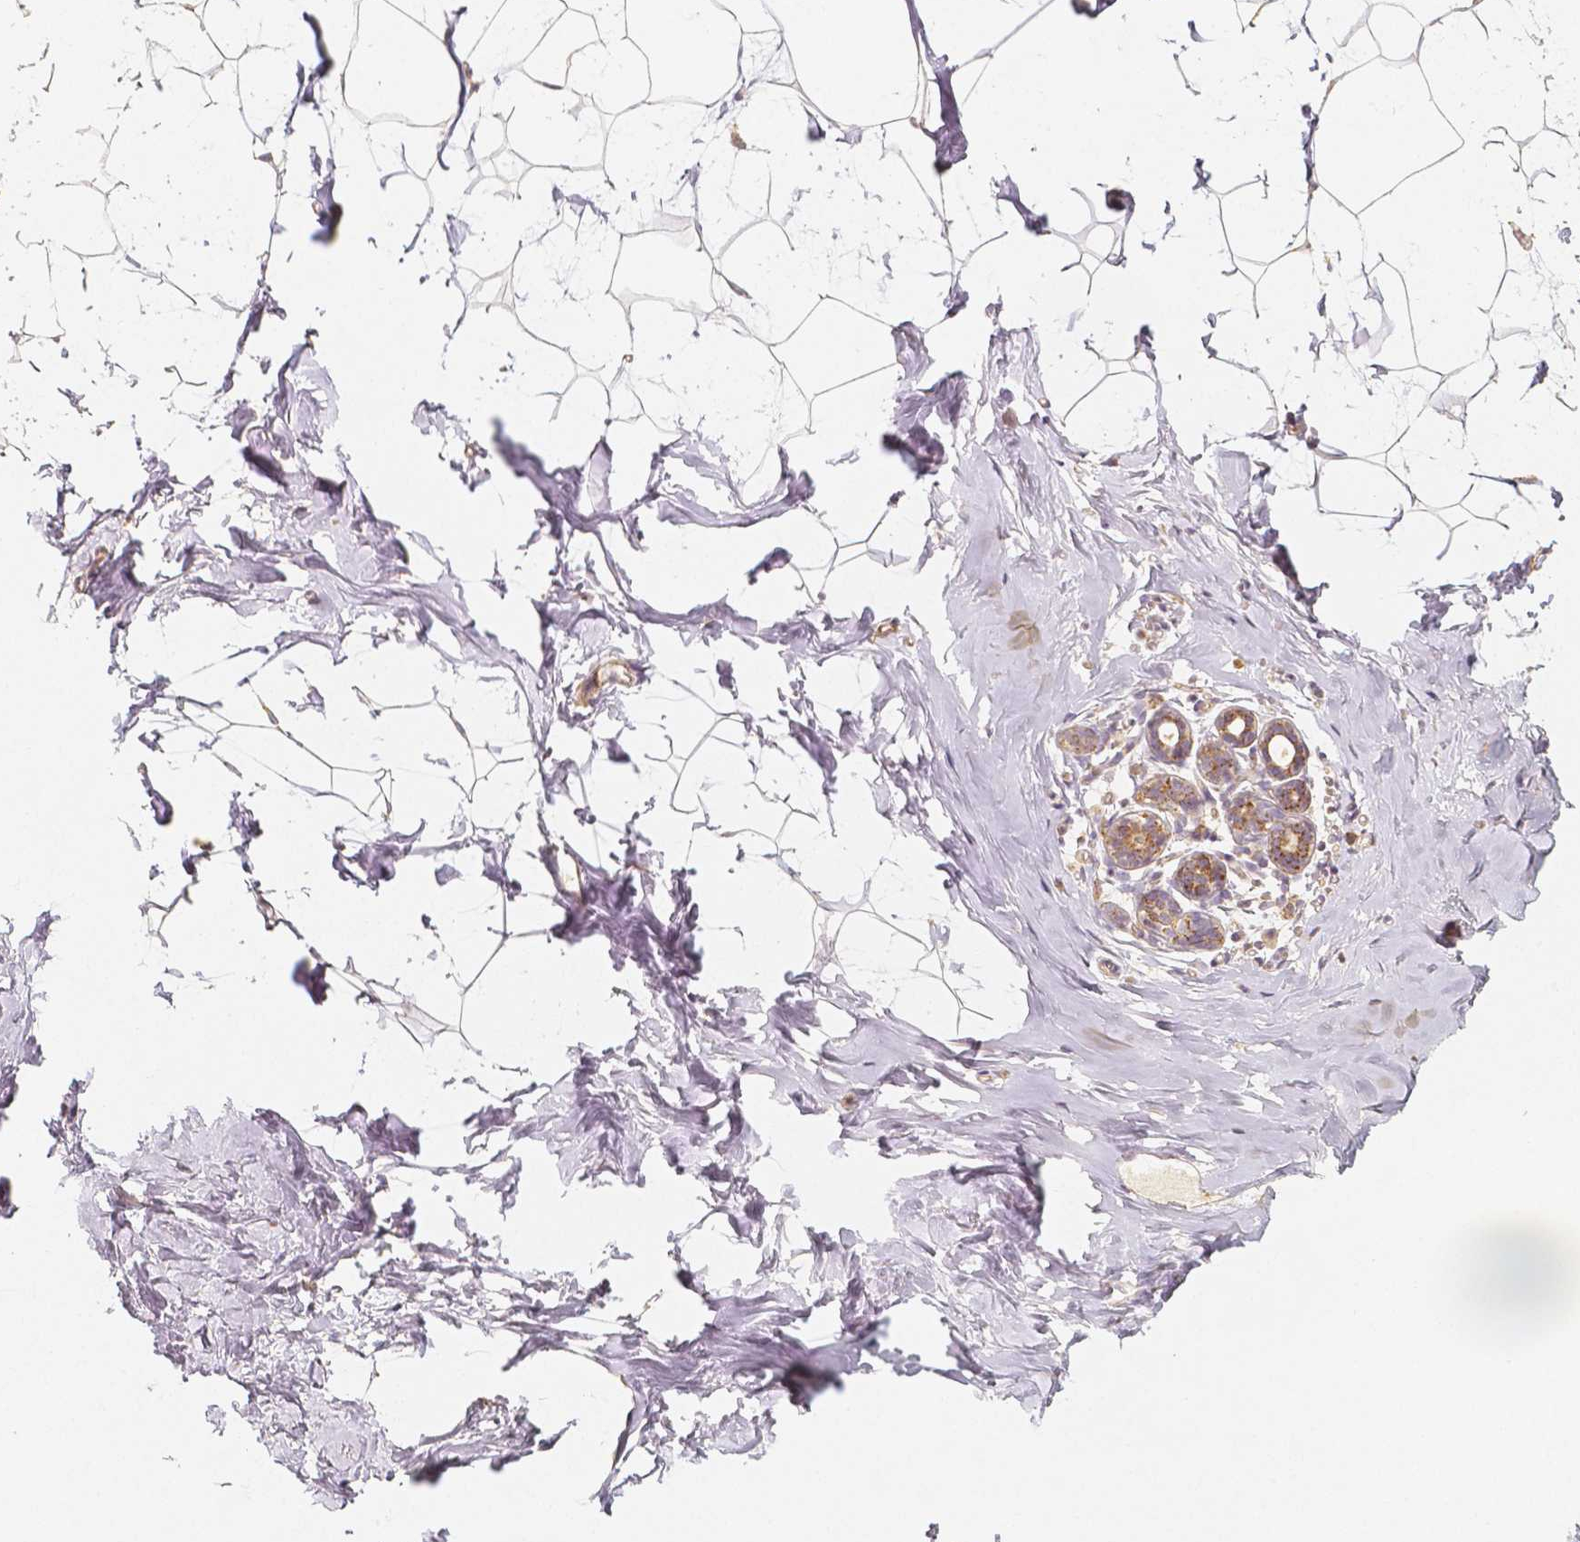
{"staining": {"intensity": "moderate", "quantity": "25%-75%", "location": "cytoplasmic/membranous"}, "tissue": "breast", "cell_type": "Adipocytes", "image_type": "normal", "snomed": [{"axis": "morphology", "description": "Normal tissue, NOS"}, {"axis": "topography", "description": "Breast"}], "caption": "Immunohistochemistry (DAB (3,3'-diaminobenzidine)) staining of benign human breast demonstrates moderate cytoplasmic/membranous protein positivity in approximately 25%-75% of adipocytes.", "gene": "PGAM5", "patient": {"sex": "female", "age": 32}}